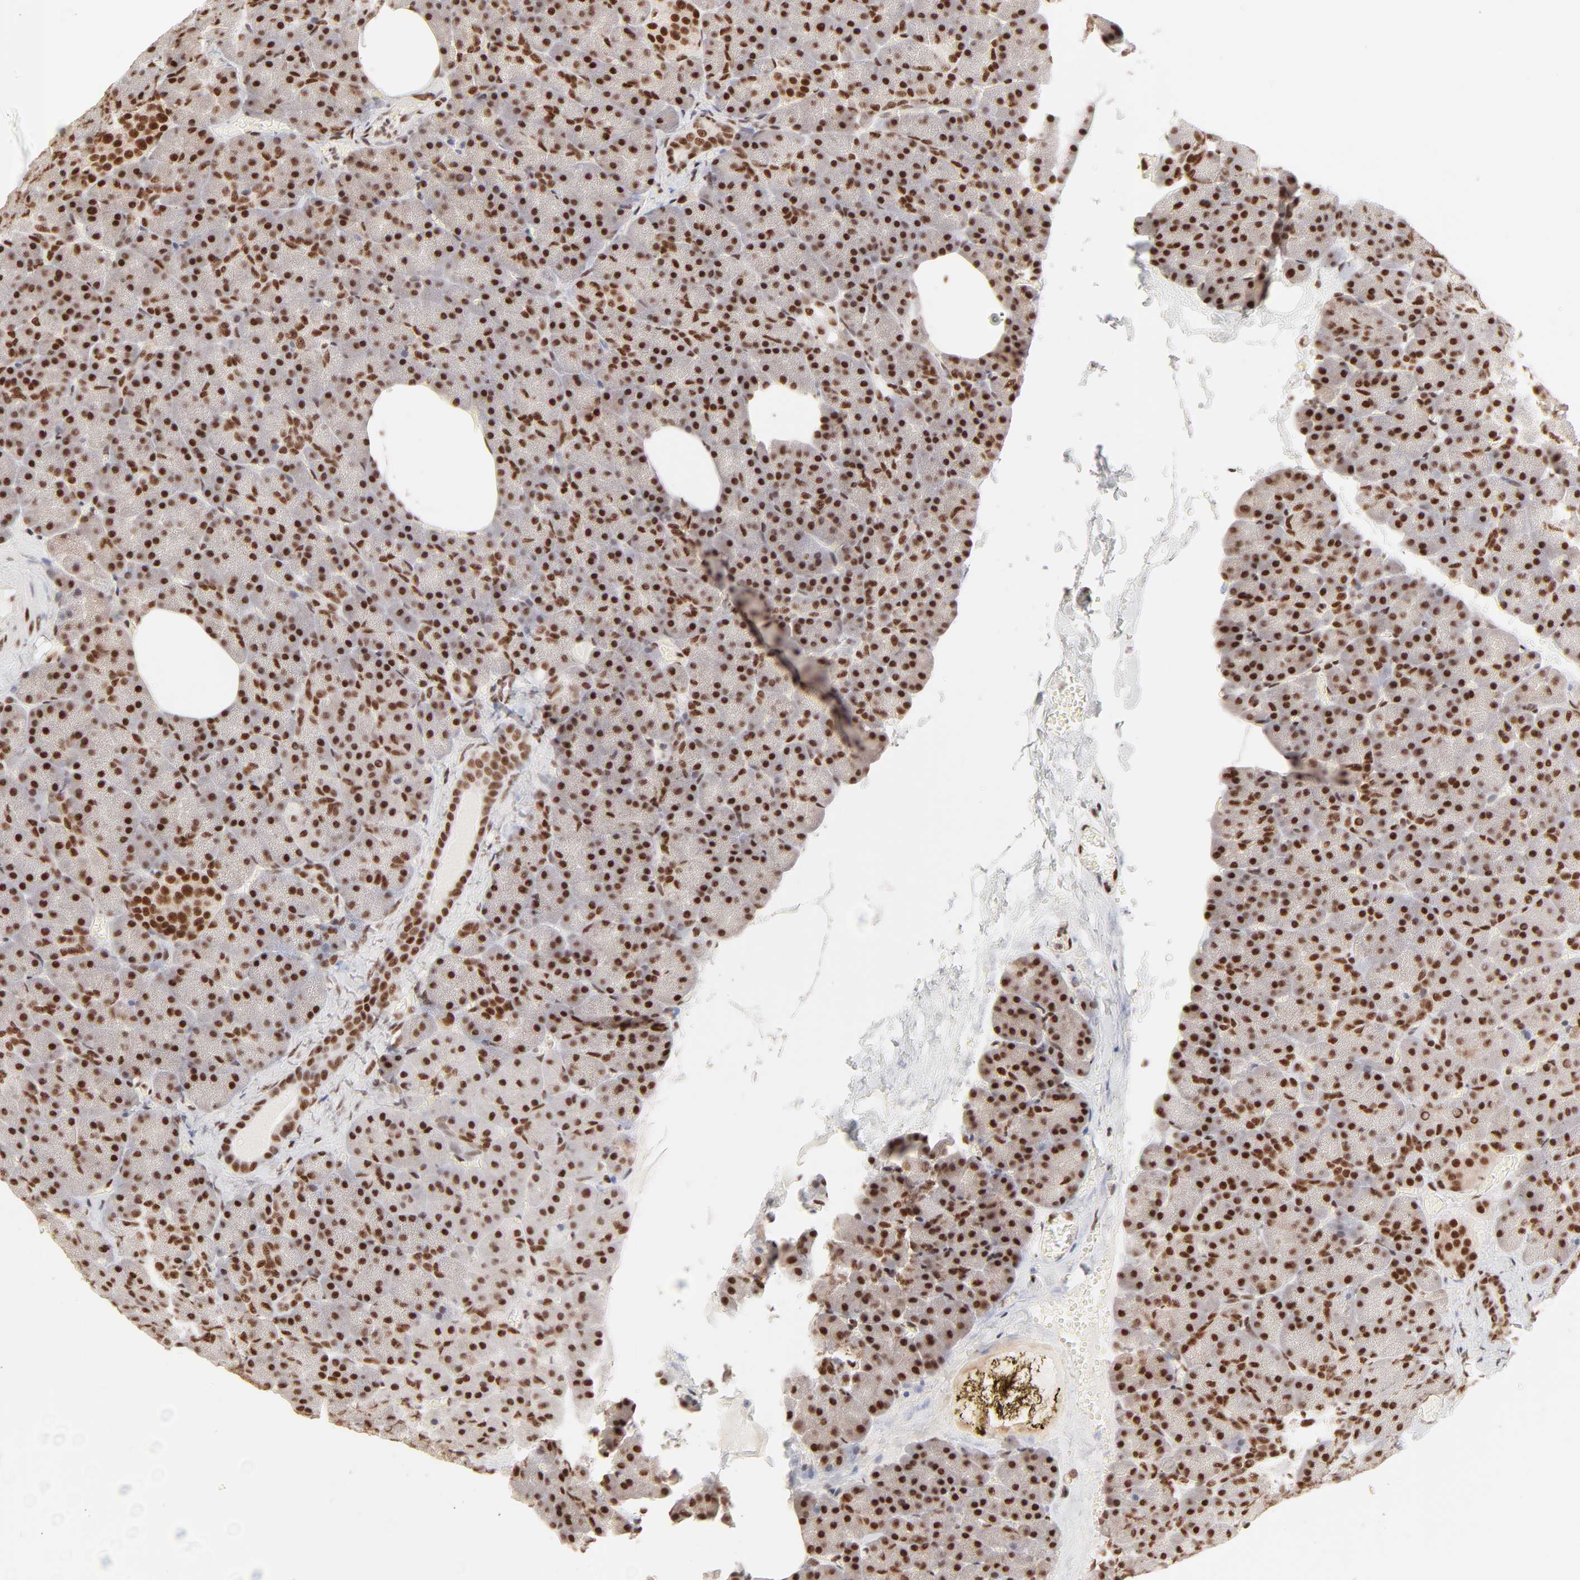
{"staining": {"intensity": "strong", "quantity": ">75%", "location": "nuclear"}, "tissue": "carcinoid", "cell_type": "Tumor cells", "image_type": "cancer", "snomed": [{"axis": "morphology", "description": "Normal tissue, NOS"}, {"axis": "morphology", "description": "Carcinoid, malignant, NOS"}, {"axis": "topography", "description": "Pancreas"}], "caption": "Immunohistochemistry of malignant carcinoid displays high levels of strong nuclear staining in about >75% of tumor cells. The staining was performed using DAB to visualize the protein expression in brown, while the nuclei were stained in blue with hematoxylin (Magnification: 20x).", "gene": "TARDBP", "patient": {"sex": "female", "age": 35}}